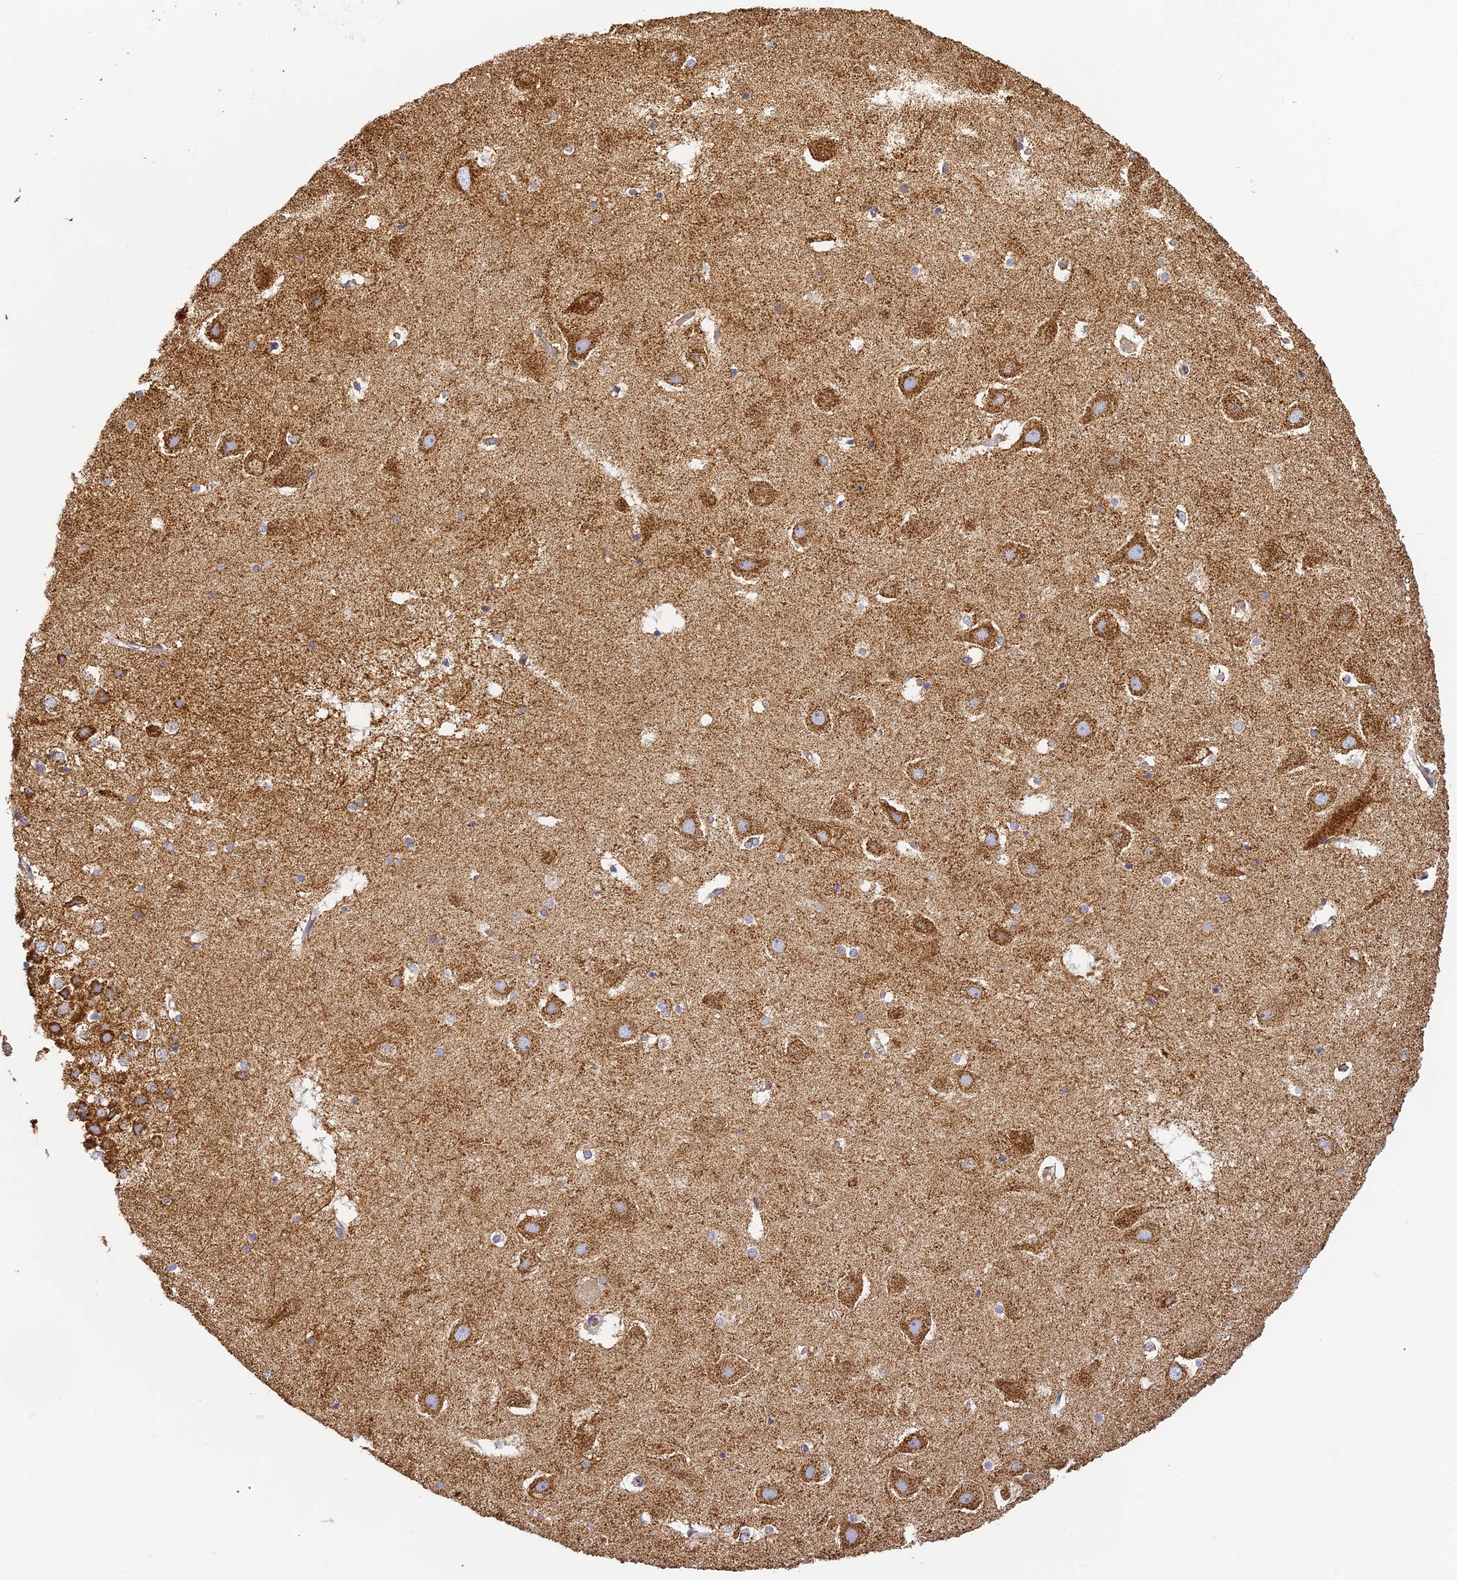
{"staining": {"intensity": "weak", "quantity": "<25%", "location": "cytoplasmic/membranous"}, "tissue": "hippocampus", "cell_type": "Glial cells", "image_type": "normal", "snomed": [{"axis": "morphology", "description": "Normal tissue, NOS"}, {"axis": "topography", "description": "Hippocampus"}], "caption": "A high-resolution image shows IHC staining of benign hippocampus, which shows no significant positivity in glial cells. The staining was performed using DAB (3,3'-diaminobenzidine) to visualize the protein expression in brown, while the nuclei were stained in blue with hematoxylin (Magnification: 20x).", "gene": "COX6C", "patient": {"sex": "female", "age": 52}}